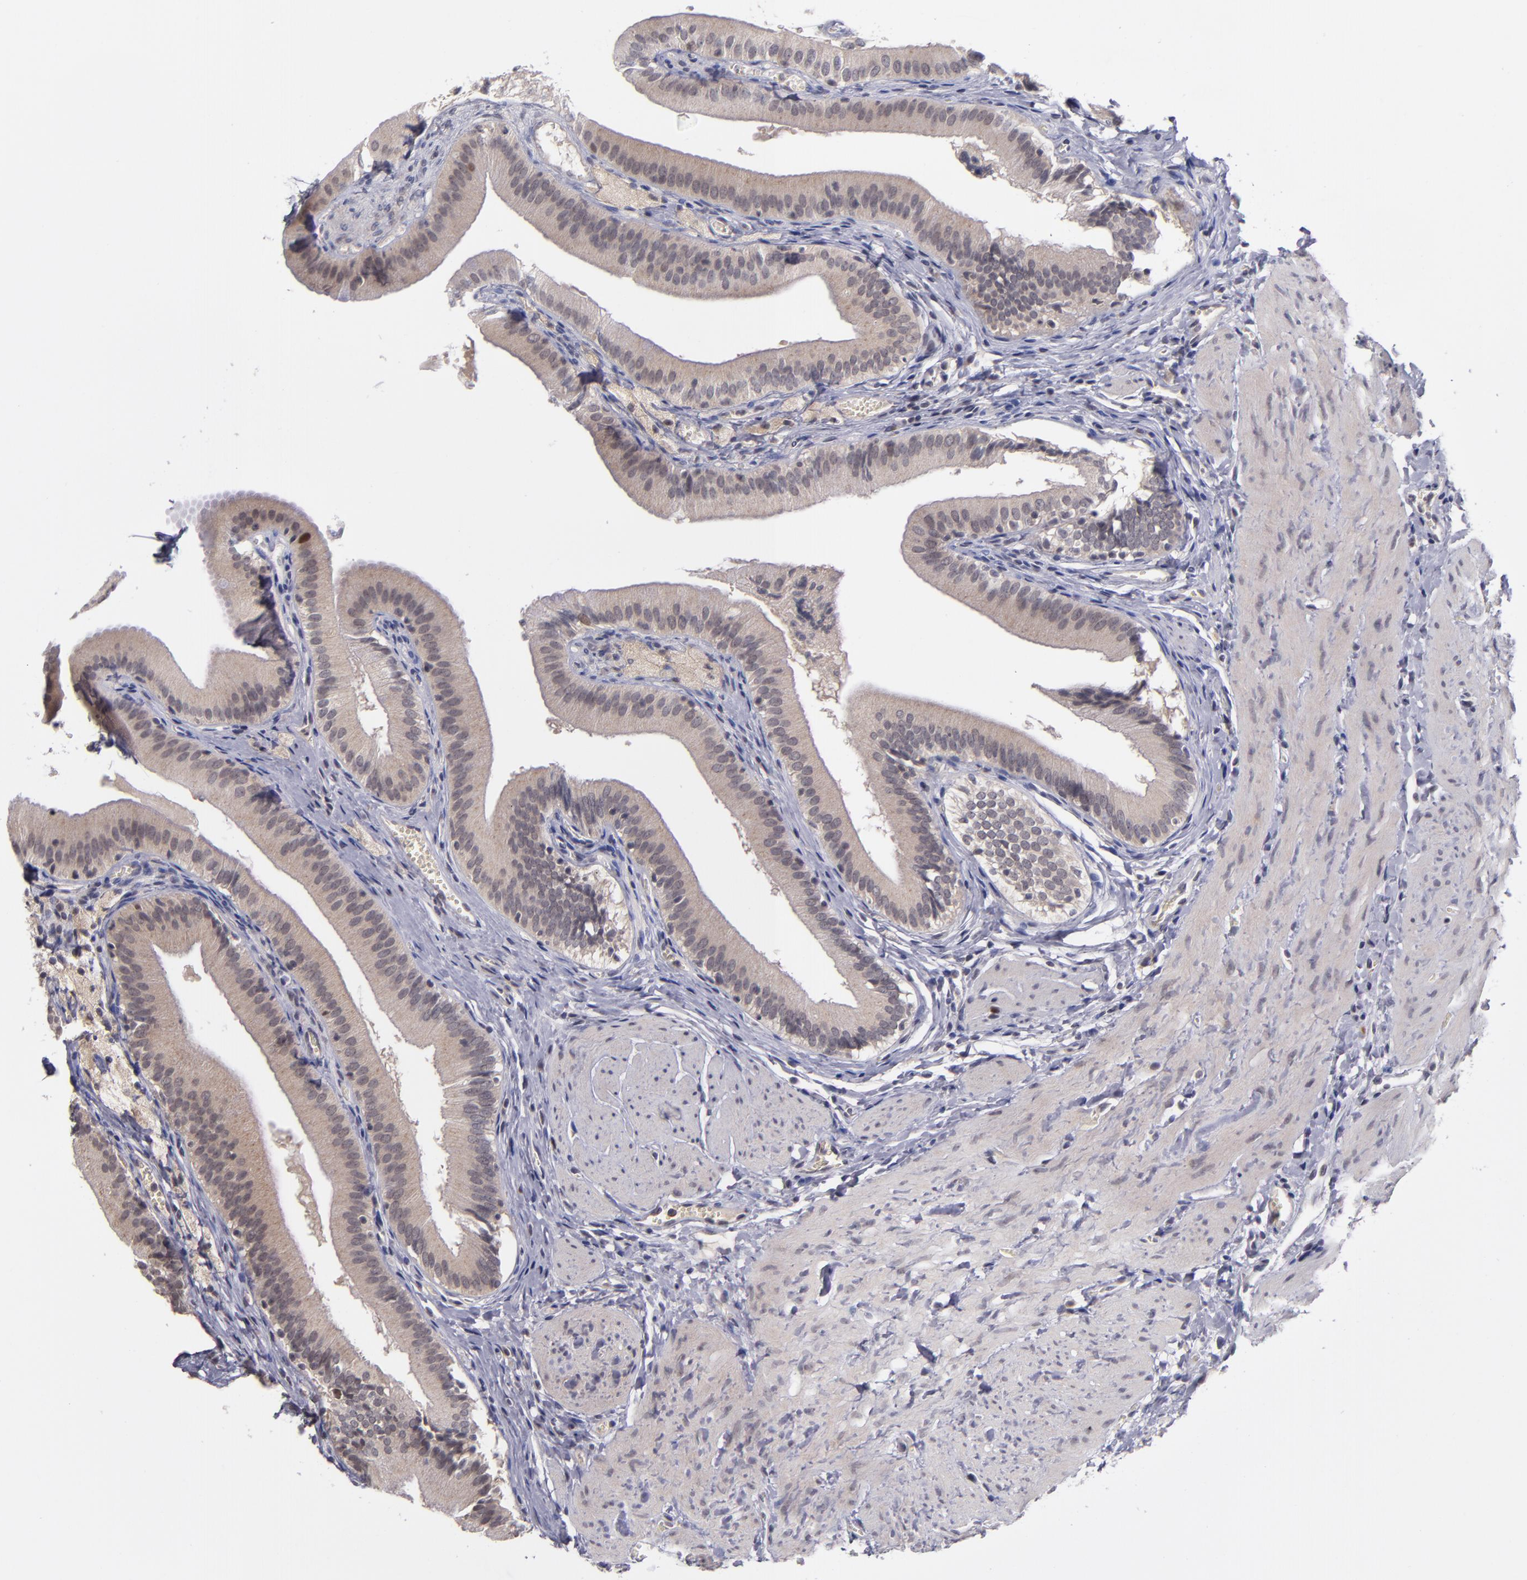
{"staining": {"intensity": "weak", "quantity": ">75%", "location": "cytoplasmic/membranous"}, "tissue": "gallbladder", "cell_type": "Glandular cells", "image_type": "normal", "snomed": [{"axis": "morphology", "description": "Normal tissue, NOS"}, {"axis": "topography", "description": "Gallbladder"}], "caption": "High-magnification brightfield microscopy of unremarkable gallbladder stained with DAB (brown) and counterstained with hematoxylin (blue). glandular cells exhibit weak cytoplasmic/membranous positivity is seen in about>75% of cells.", "gene": "CDC7", "patient": {"sex": "female", "age": 24}}